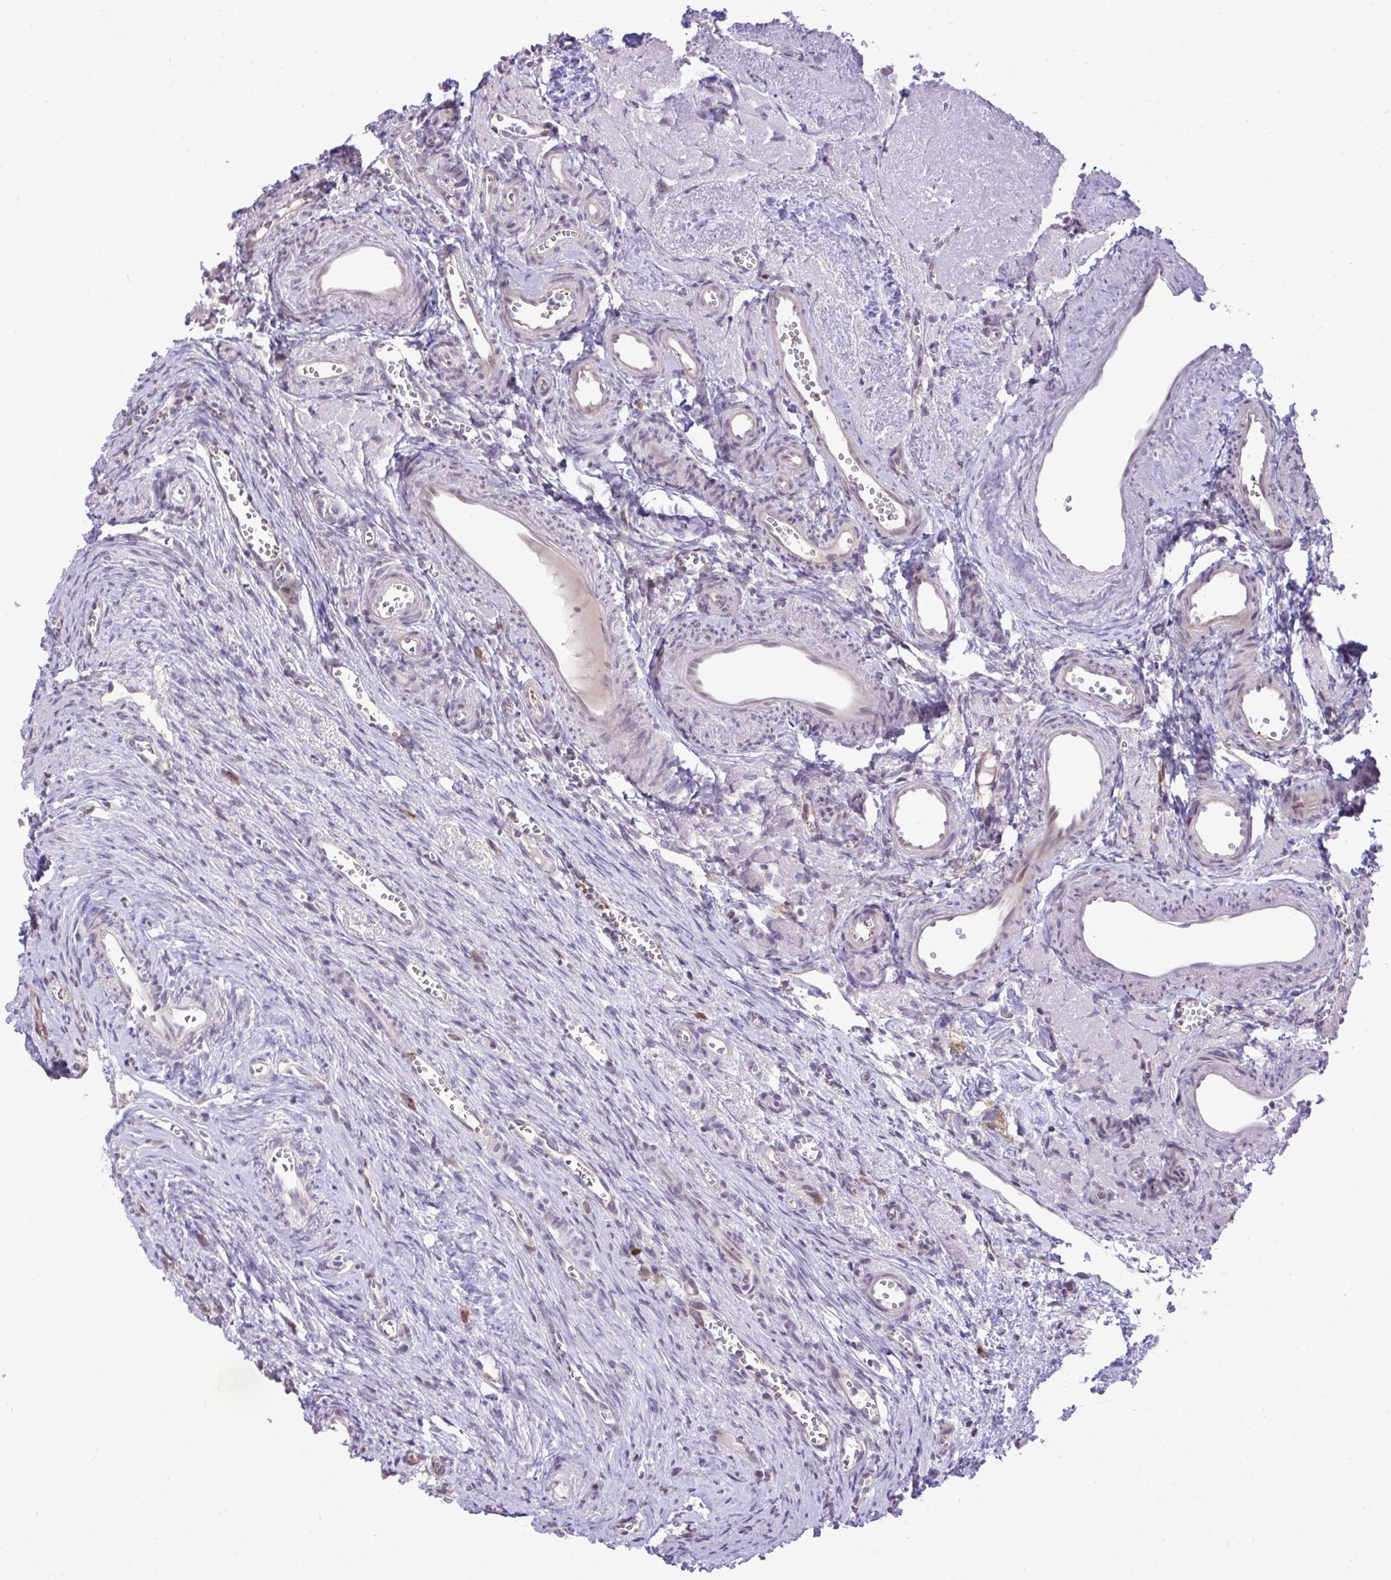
{"staining": {"intensity": "weak", "quantity": "25%-75%", "location": "cytoplasmic/membranous"}, "tissue": "ovary", "cell_type": "Follicle cells", "image_type": "normal", "snomed": [{"axis": "morphology", "description": "Normal tissue, NOS"}, {"axis": "topography", "description": "Ovary"}], "caption": "Weak cytoplasmic/membranous staining for a protein is identified in approximately 25%-75% of follicle cells of normal ovary using immunohistochemistry (IHC).", "gene": "METTL9", "patient": {"sex": "female", "age": 41}}